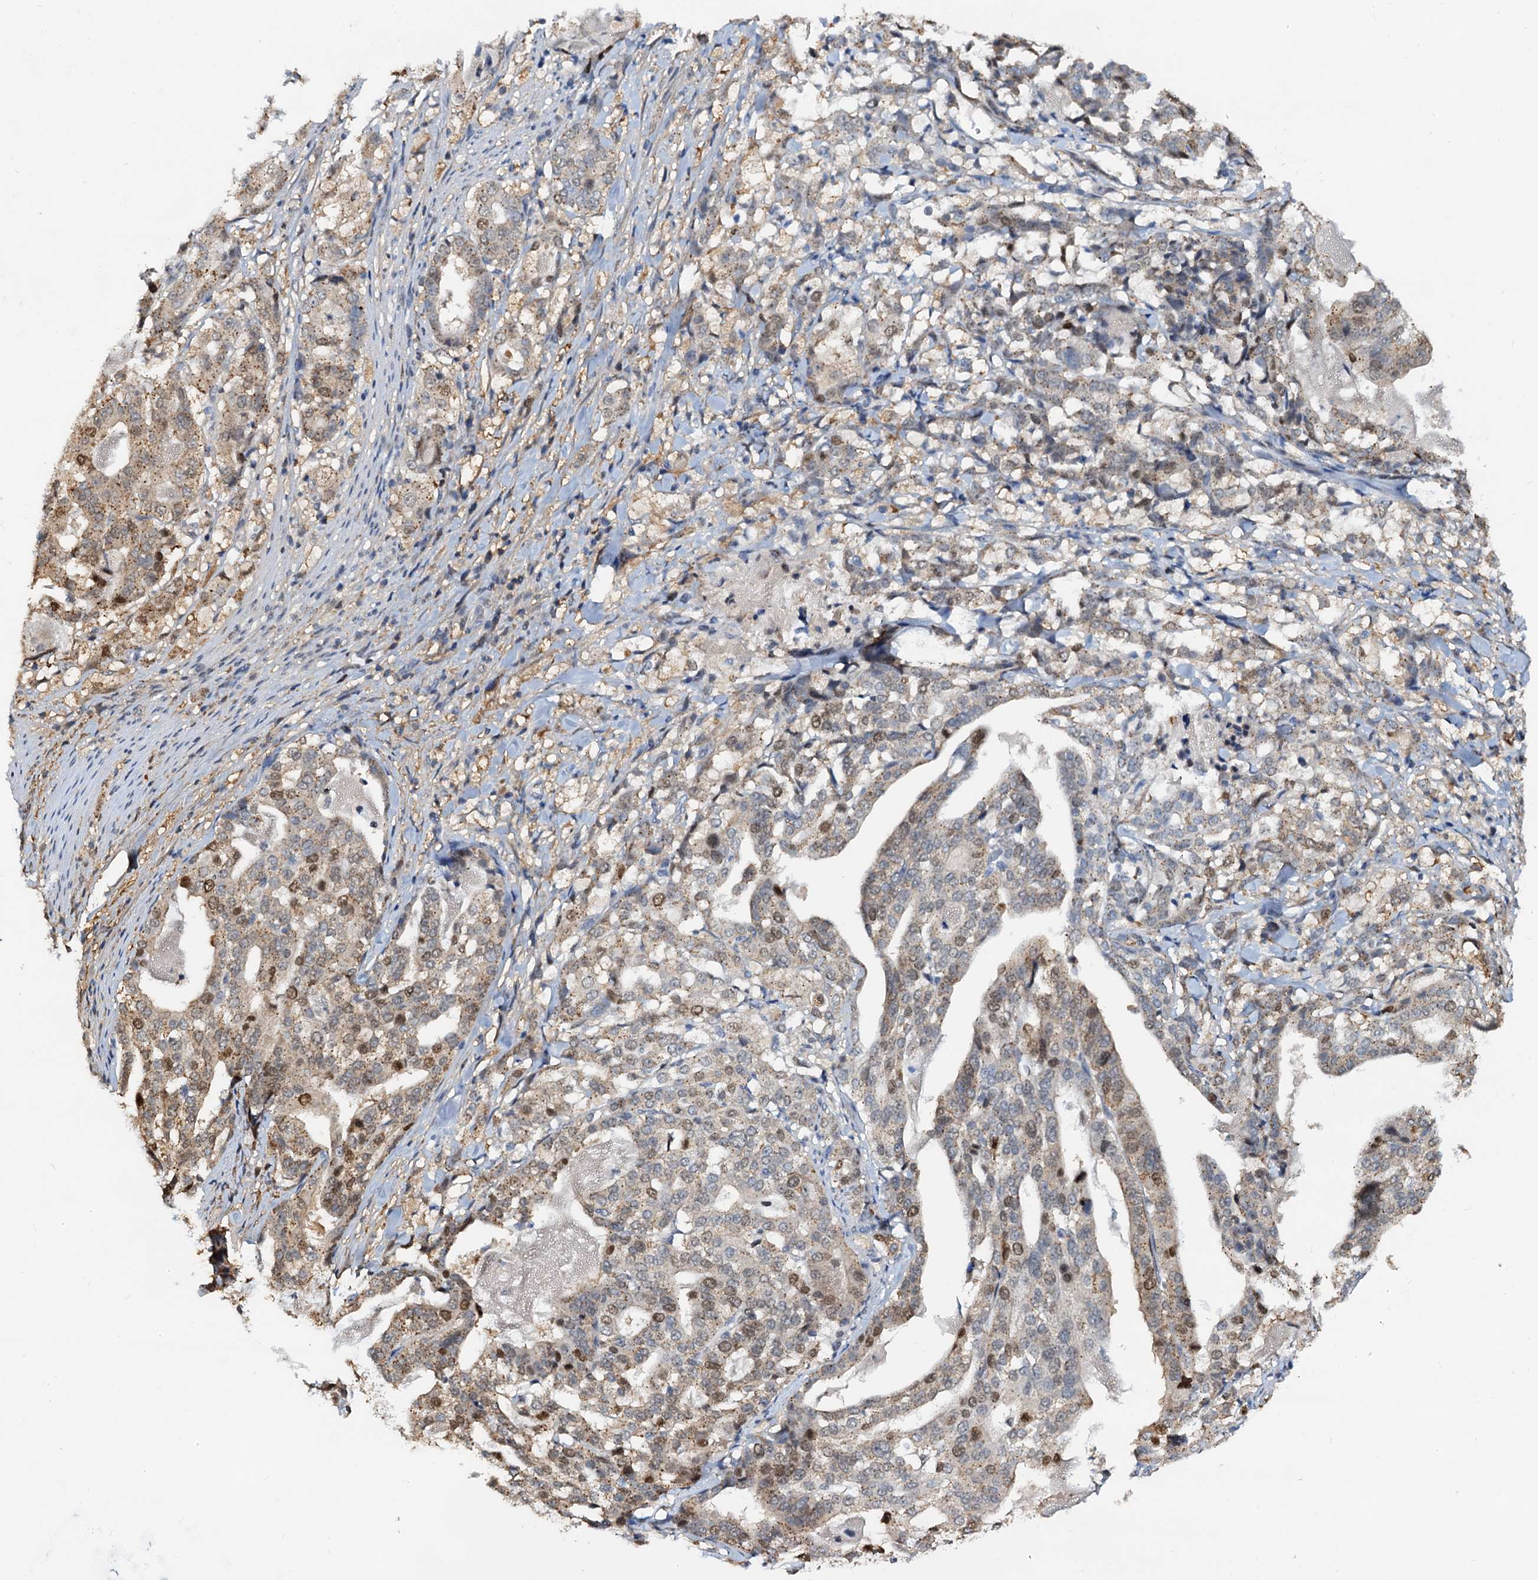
{"staining": {"intensity": "moderate", "quantity": "<25%", "location": "nuclear"}, "tissue": "stomach cancer", "cell_type": "Tumor cells", "image_type": "cancer", "snomed": [{"axis": "morphology", "description": "Adenocarcinoma, NOS"}, {"axis": "topography", "description": "Stomach"}], "caption": "Human stomach adenocarcinoma stained with a protein marker displays moderate staining in tumor cells.", "gene": "PTGES3", "patient": {"sex": "male", "age": 48}}